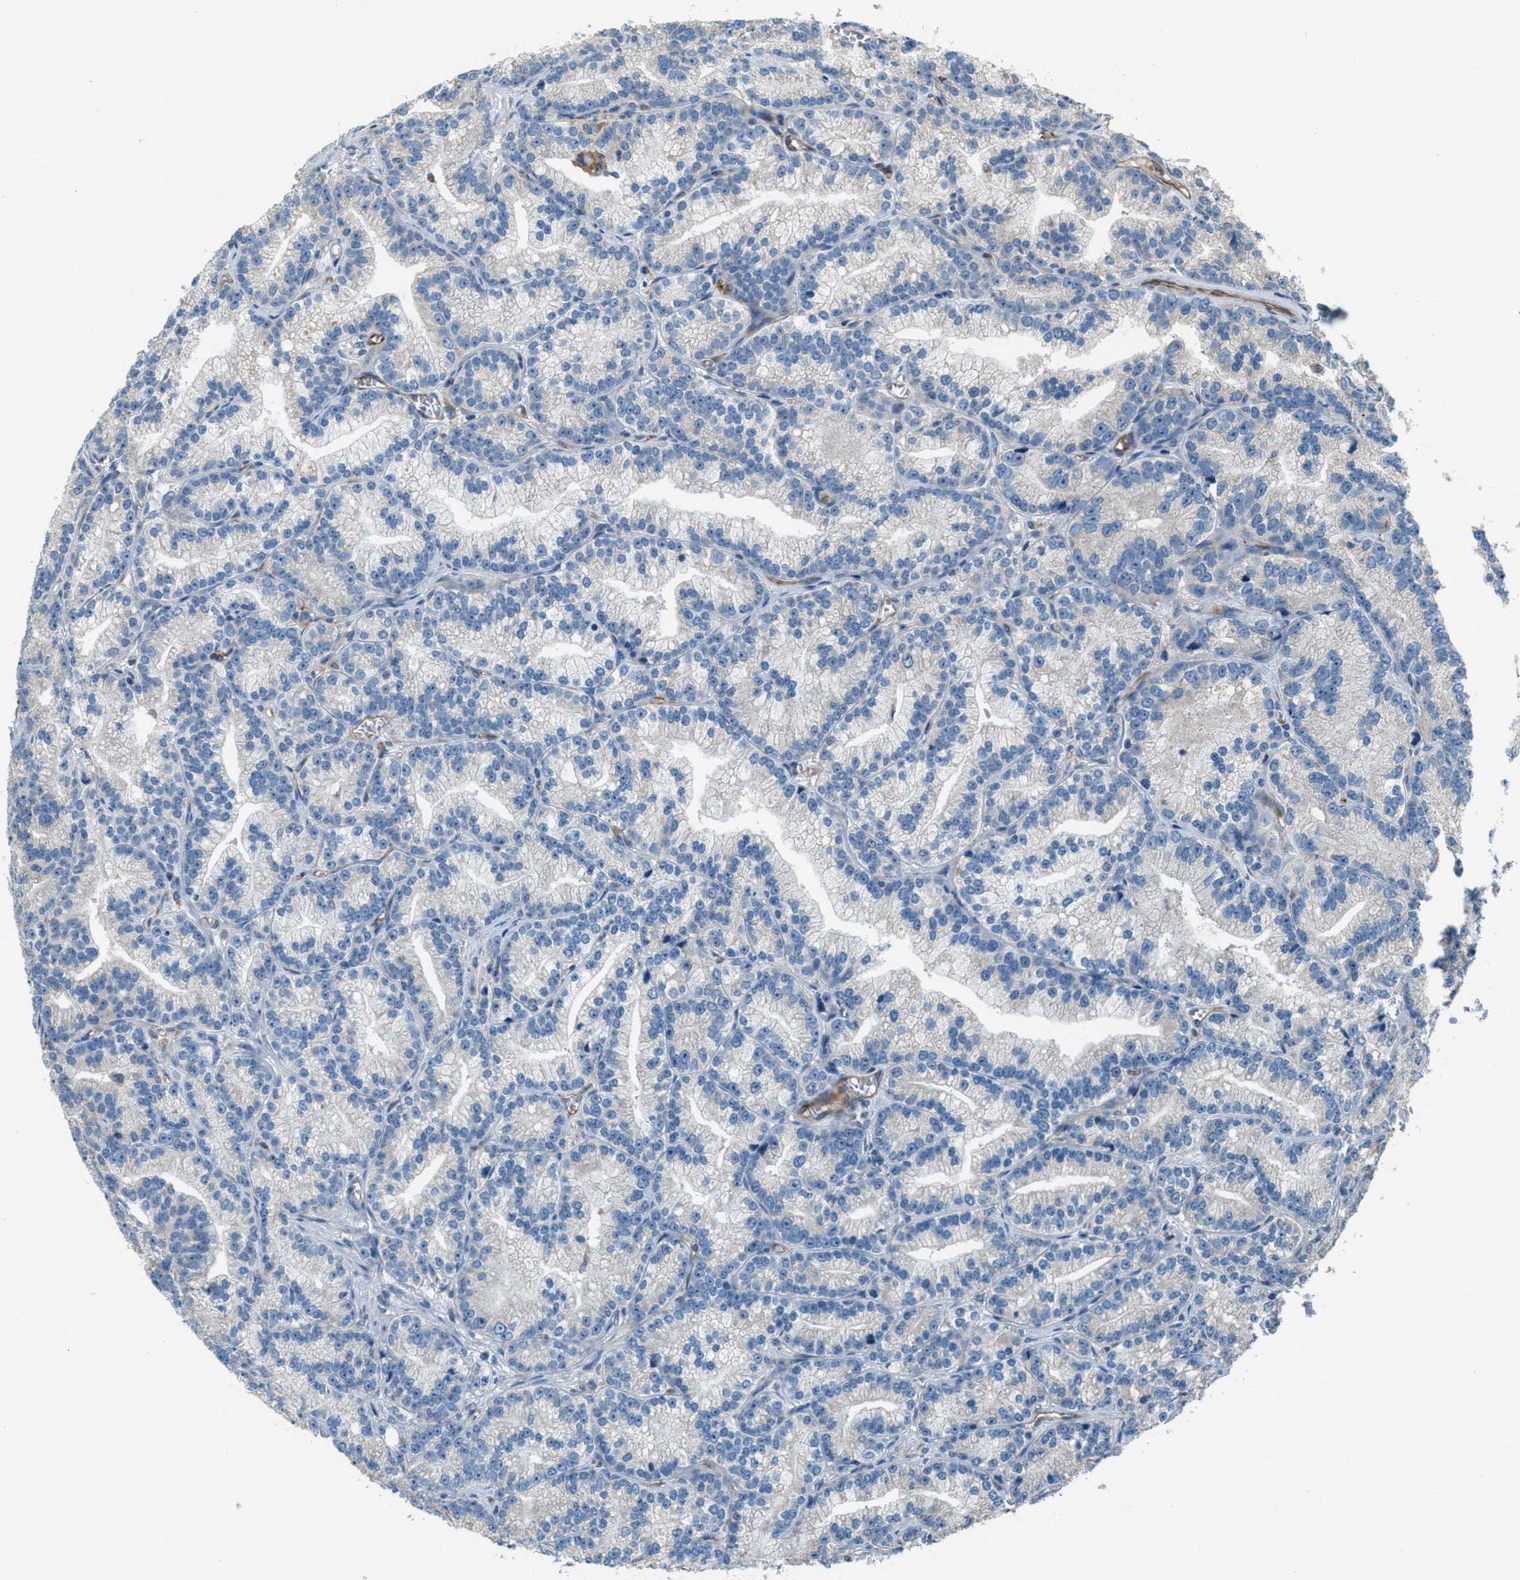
{"staining": {"intensity": "negative", "quantity": "none", "location": "none"}, "tissue": "prostate cancer", "cell_type": "Tumor cells", "image_type": "cancer", "snomed": [{"axis": "morphology", "description": "Adenocarcinoma, Low grade"}, {"axis": "topography", "description": "Prostate"}], "caption": "Immunohistochemistry micrograph of neoplastic tissue: human low-grade adenocarcinoma (prostate) stained with DAB (3,3'-diaminobenzidine) exhibits no significant protein staining in tumor cells.", "gene": "GIMAP8", "patient": {"sex": "male", "age": 89}}